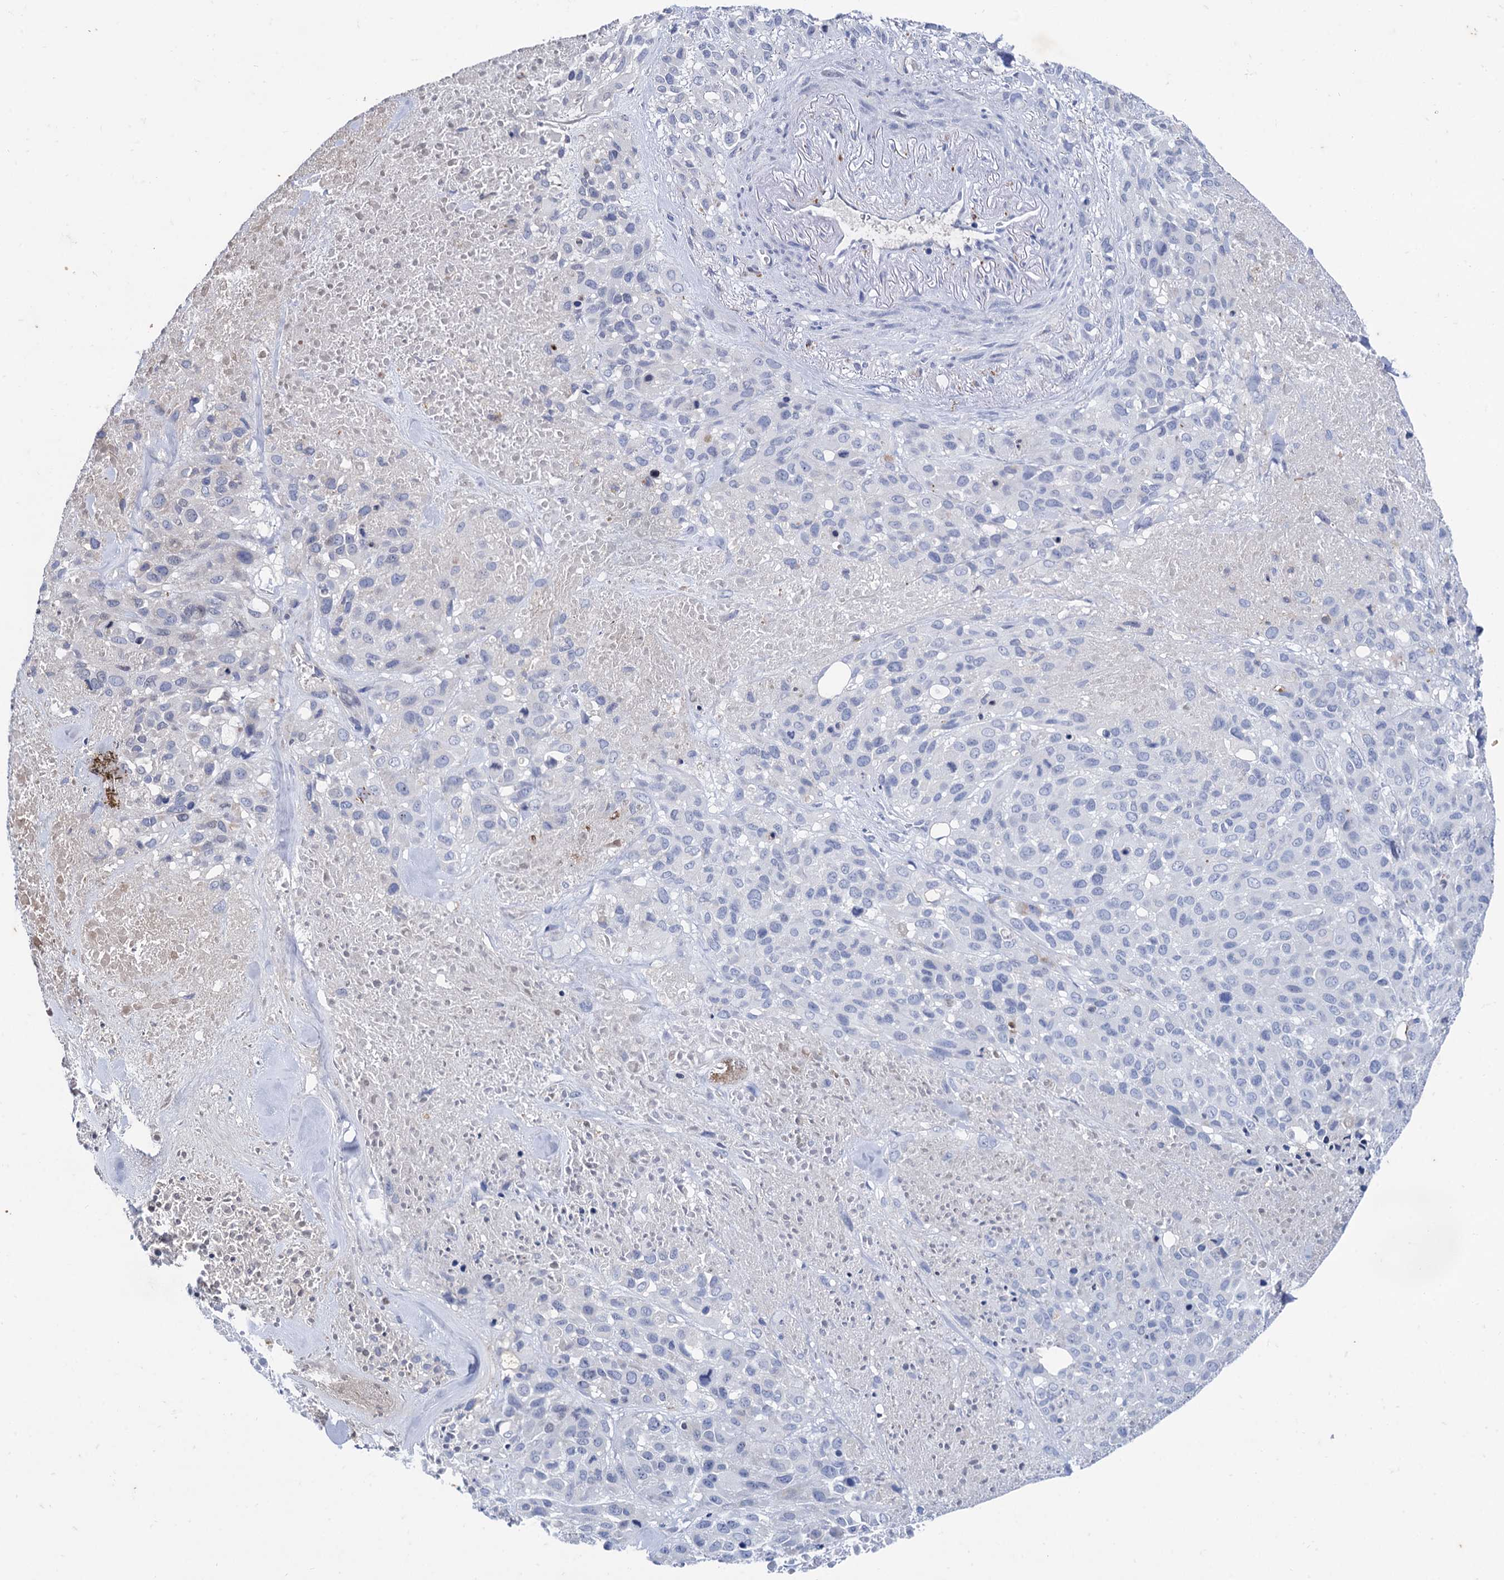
{"staining": {"intensity": "negative", "quantity": "none", "location": "none"}, "tissue": "melanoma", "cell_type": "Tumor cells", "image_type": "cancer", "snomed": [{"axis": "morphology", "description": "Malignant melanoma, Metastatic site"}, {"axis": "topography", "description": "Skin"}], "caption": "Immunohistochemistry micrograph of neoplastic tissue: human melanoma stained with DAB (3,3'-diaminobenzidine) exhibits no significant protein positivity in tumor cells.", "gene": "TMEM72", "patient": {"sex": "female", "age": 81}}